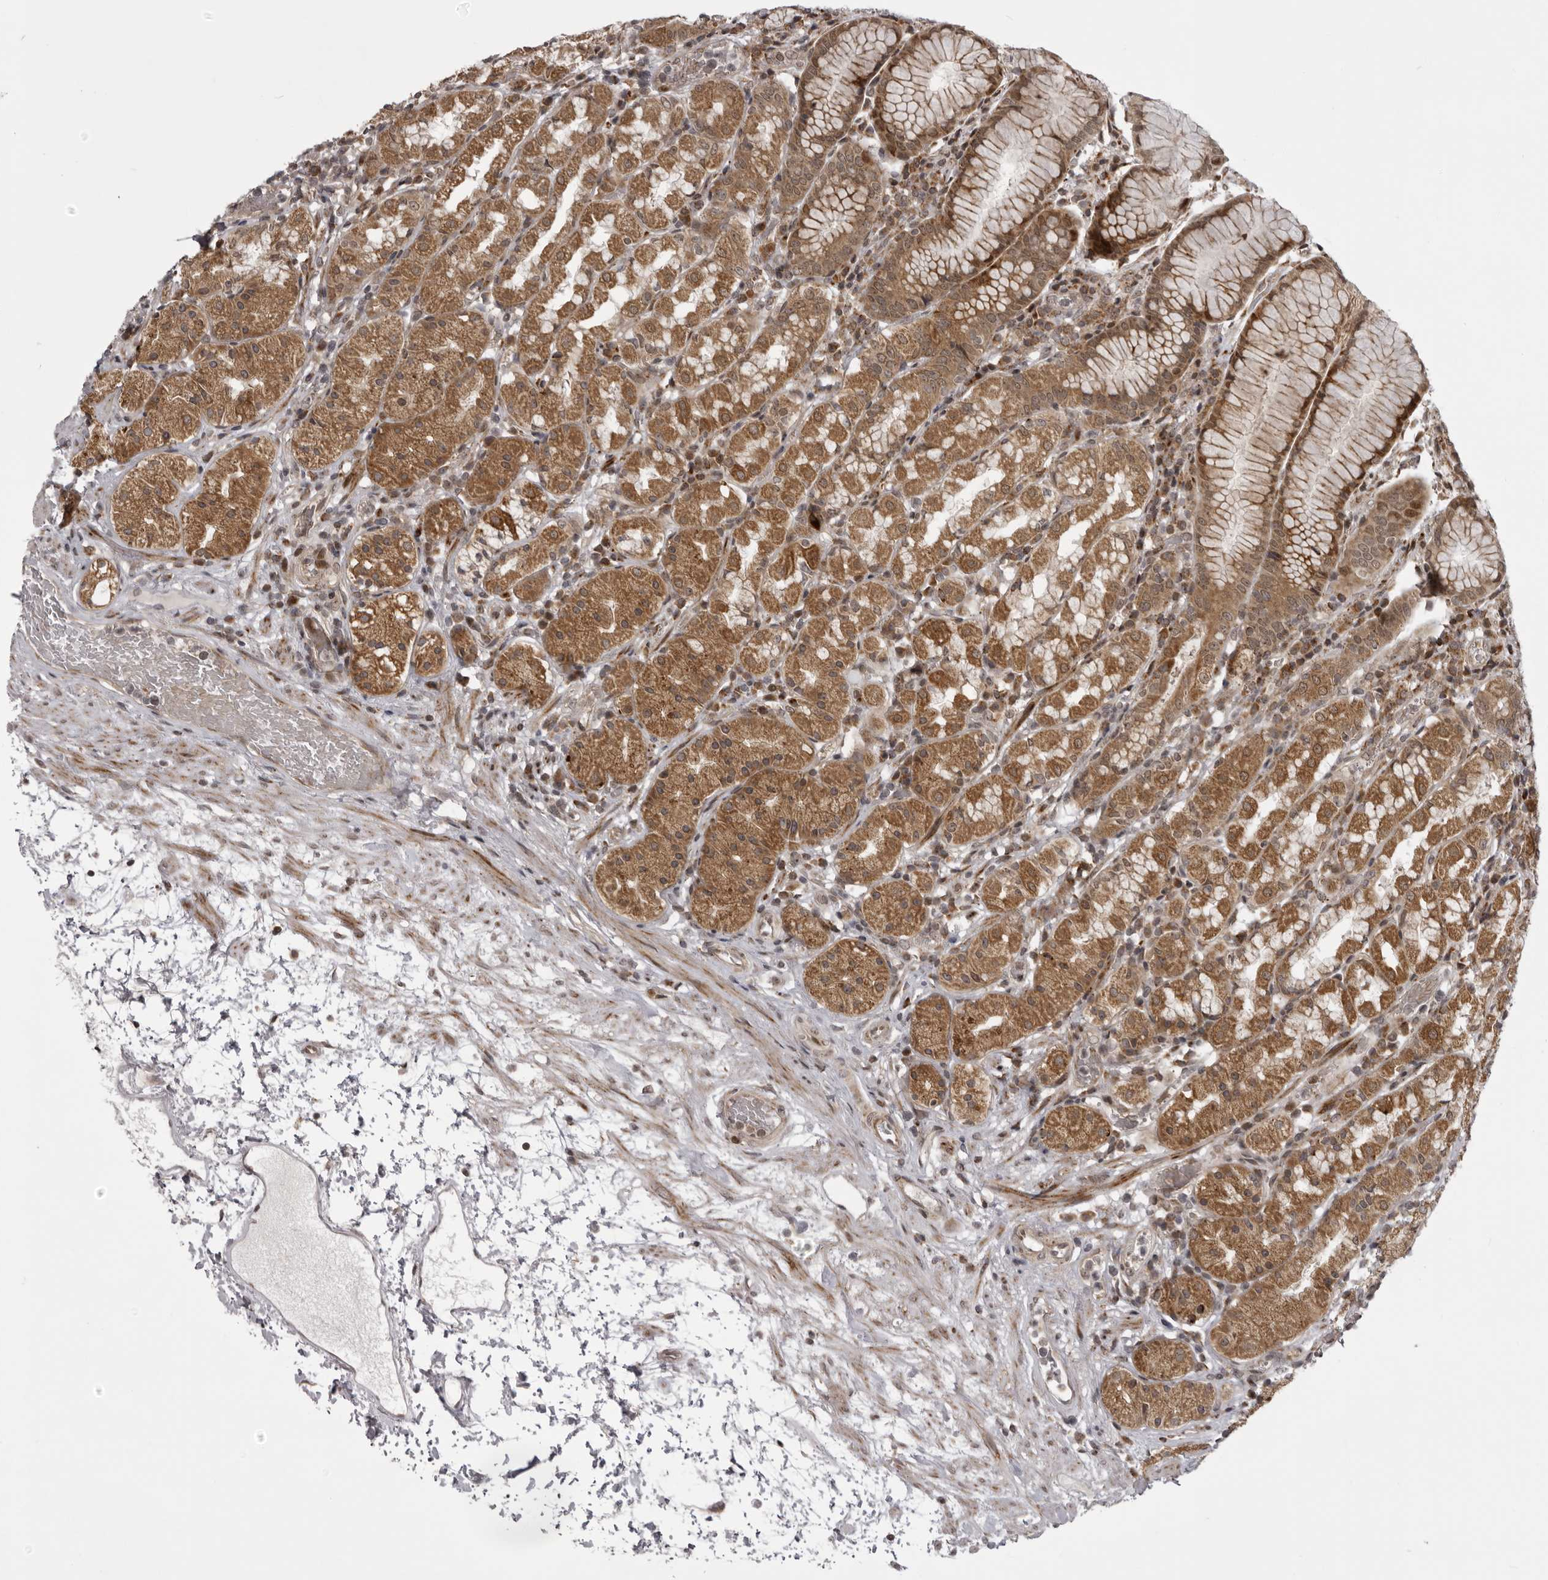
{"staining": {"intensity": "moderate", "quantity": ">75%", "location": "cytoplasmic/membranous"}, "tissue": "stomach", "cell_type": "Glandular cells", "image_type": "normal", "snomed": [{"axis": "morphology", "description": "Normal tissue, NOS"}, {"axis": "topography", "description": "Stomach, lower"}], "caption": "A brown stain shows moderate cytoplasmic/membranous positivity of a protein in glandular cells of normal human stomach.", "gene": "C1orf109", "patient": {"sex": "female", "age": 56}}